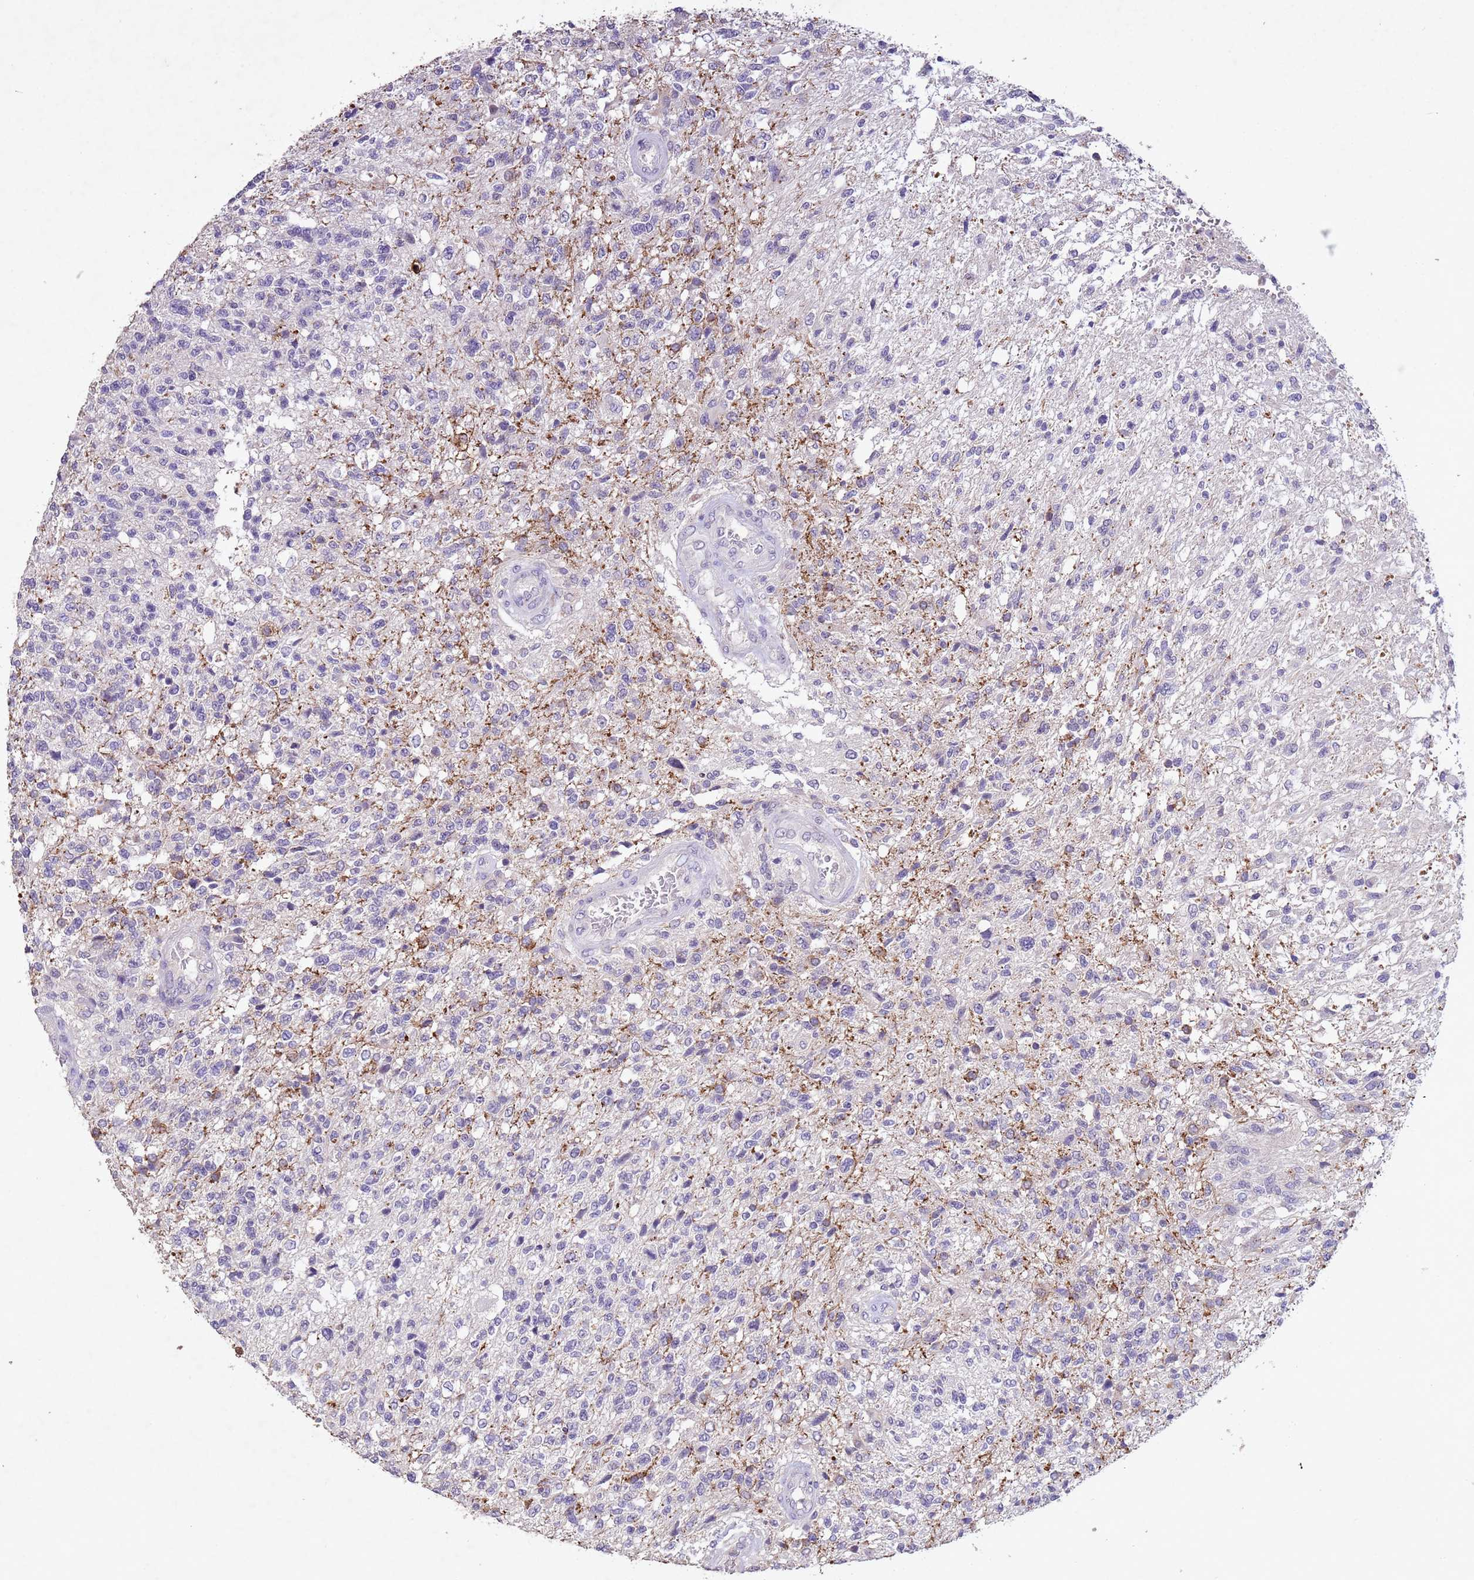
{"staining": {"intensity": "negative", "quantity": "none", "location": "none"}, "tissue": "glioma", "cell_type": "Tumor cells", "image_type": "cancer", "snomed": [{"axis": "morphology", "description": "Glioma, malignant, High grade"}, {"axis": "topography", "description": "Brain"}], "caption": "Malignant glioma (high-grade) stained for a protein using immunohistochemistry (IHC) exhibits no expression tumor cells.", "gene": "NLRP11", "patient": {"sex": "male", "age": 56}}